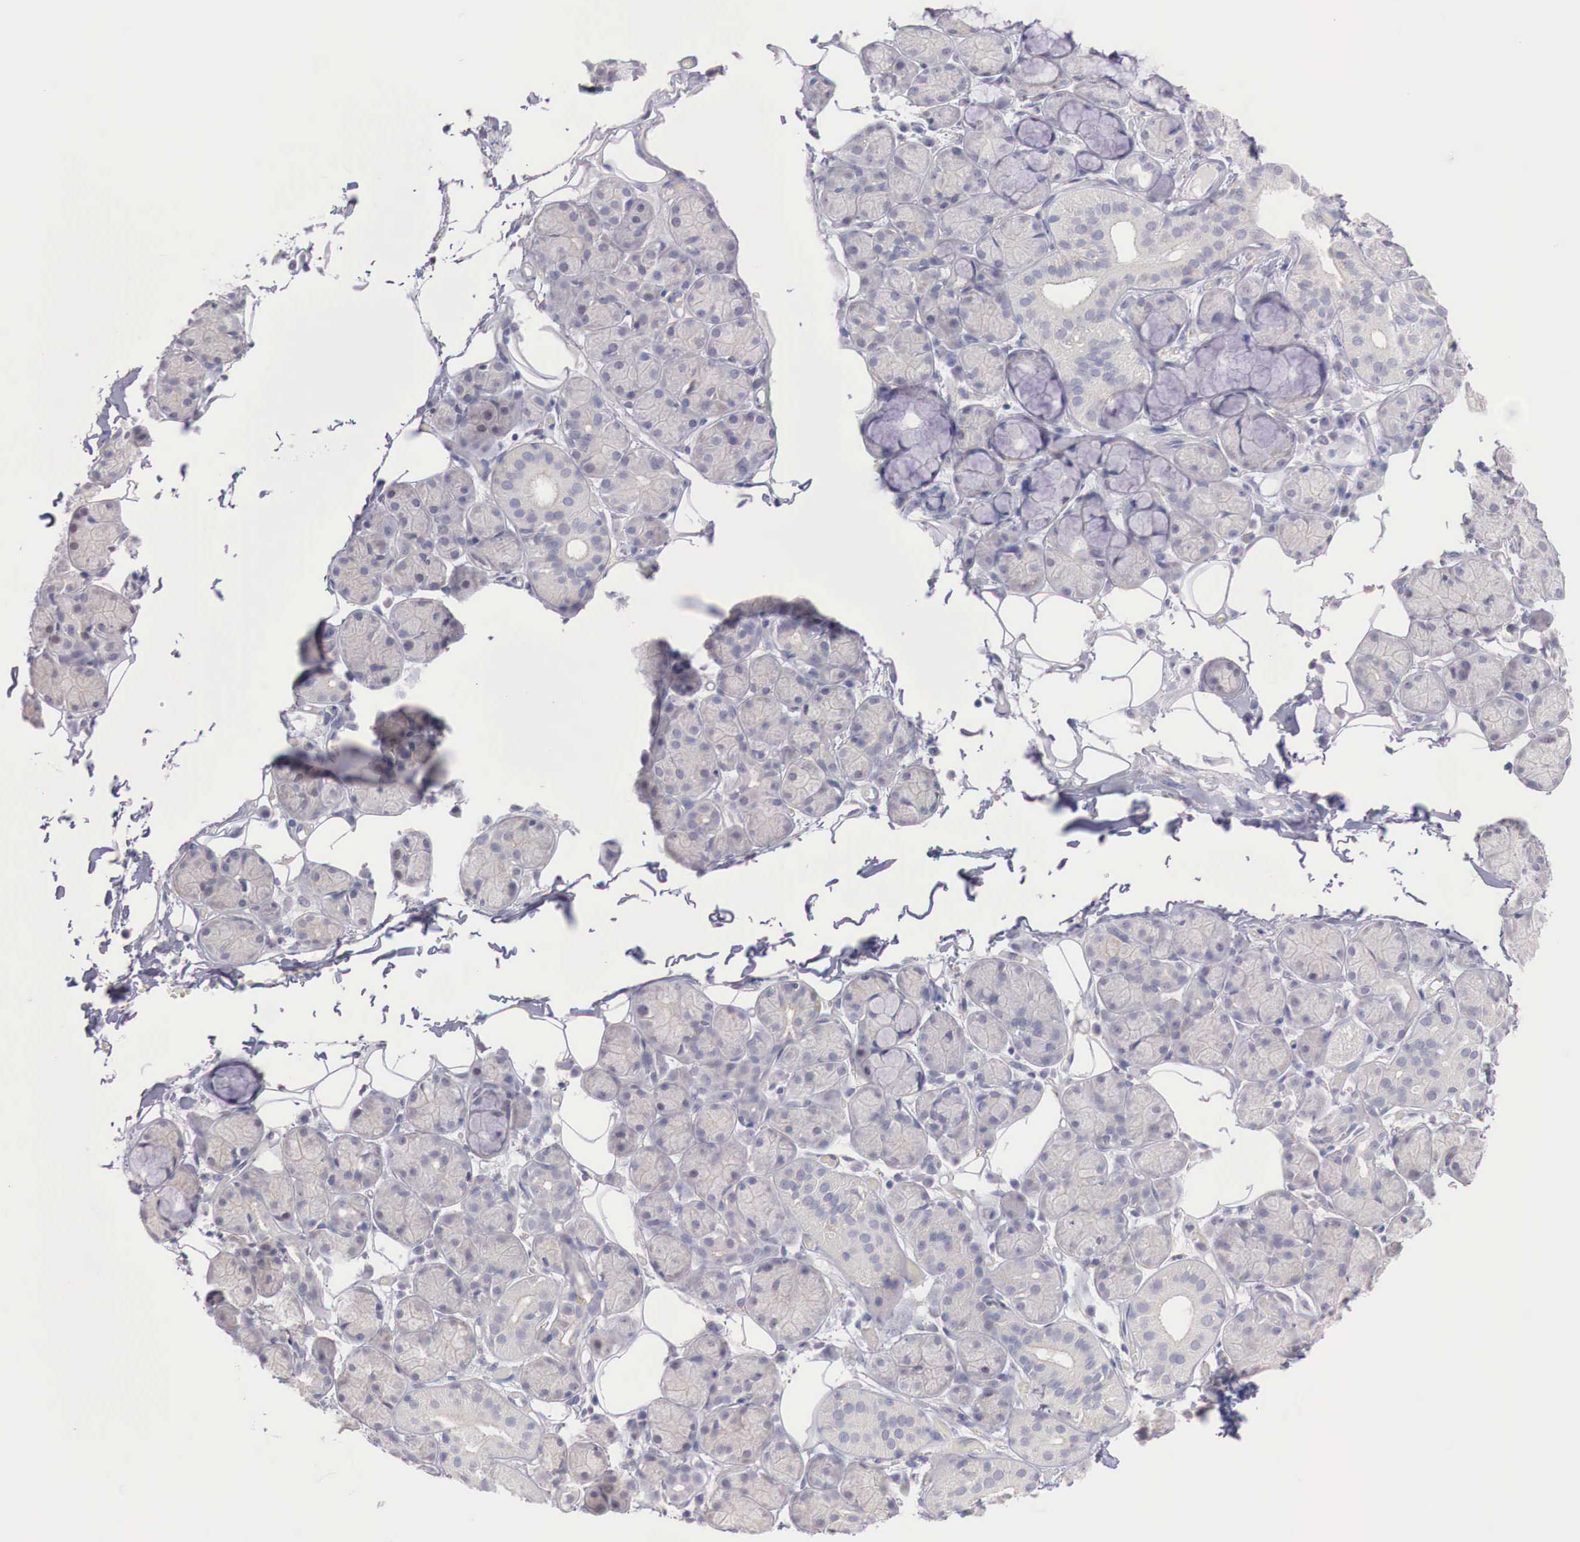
{"staining": {"intensity": "negative", "quantity": "none", "location": "none"}, "tissue": "salivary gland", "cell_type": "Glandular cells", "image_type": "normal", "snomed": [{"axis": "morphology", "description": "Normal tissue, NOS"}, {"axis": "topography", "description": "Salivary gland"}], "caption": "Immunohistochemistry (IHC) histopathology image of unremarkable human salivary gland stained for a protein (brown), which demonstrates no expression in glandular cells.", "gene": "TRIM13", "patient": {"sex": "male", "age": 54}}